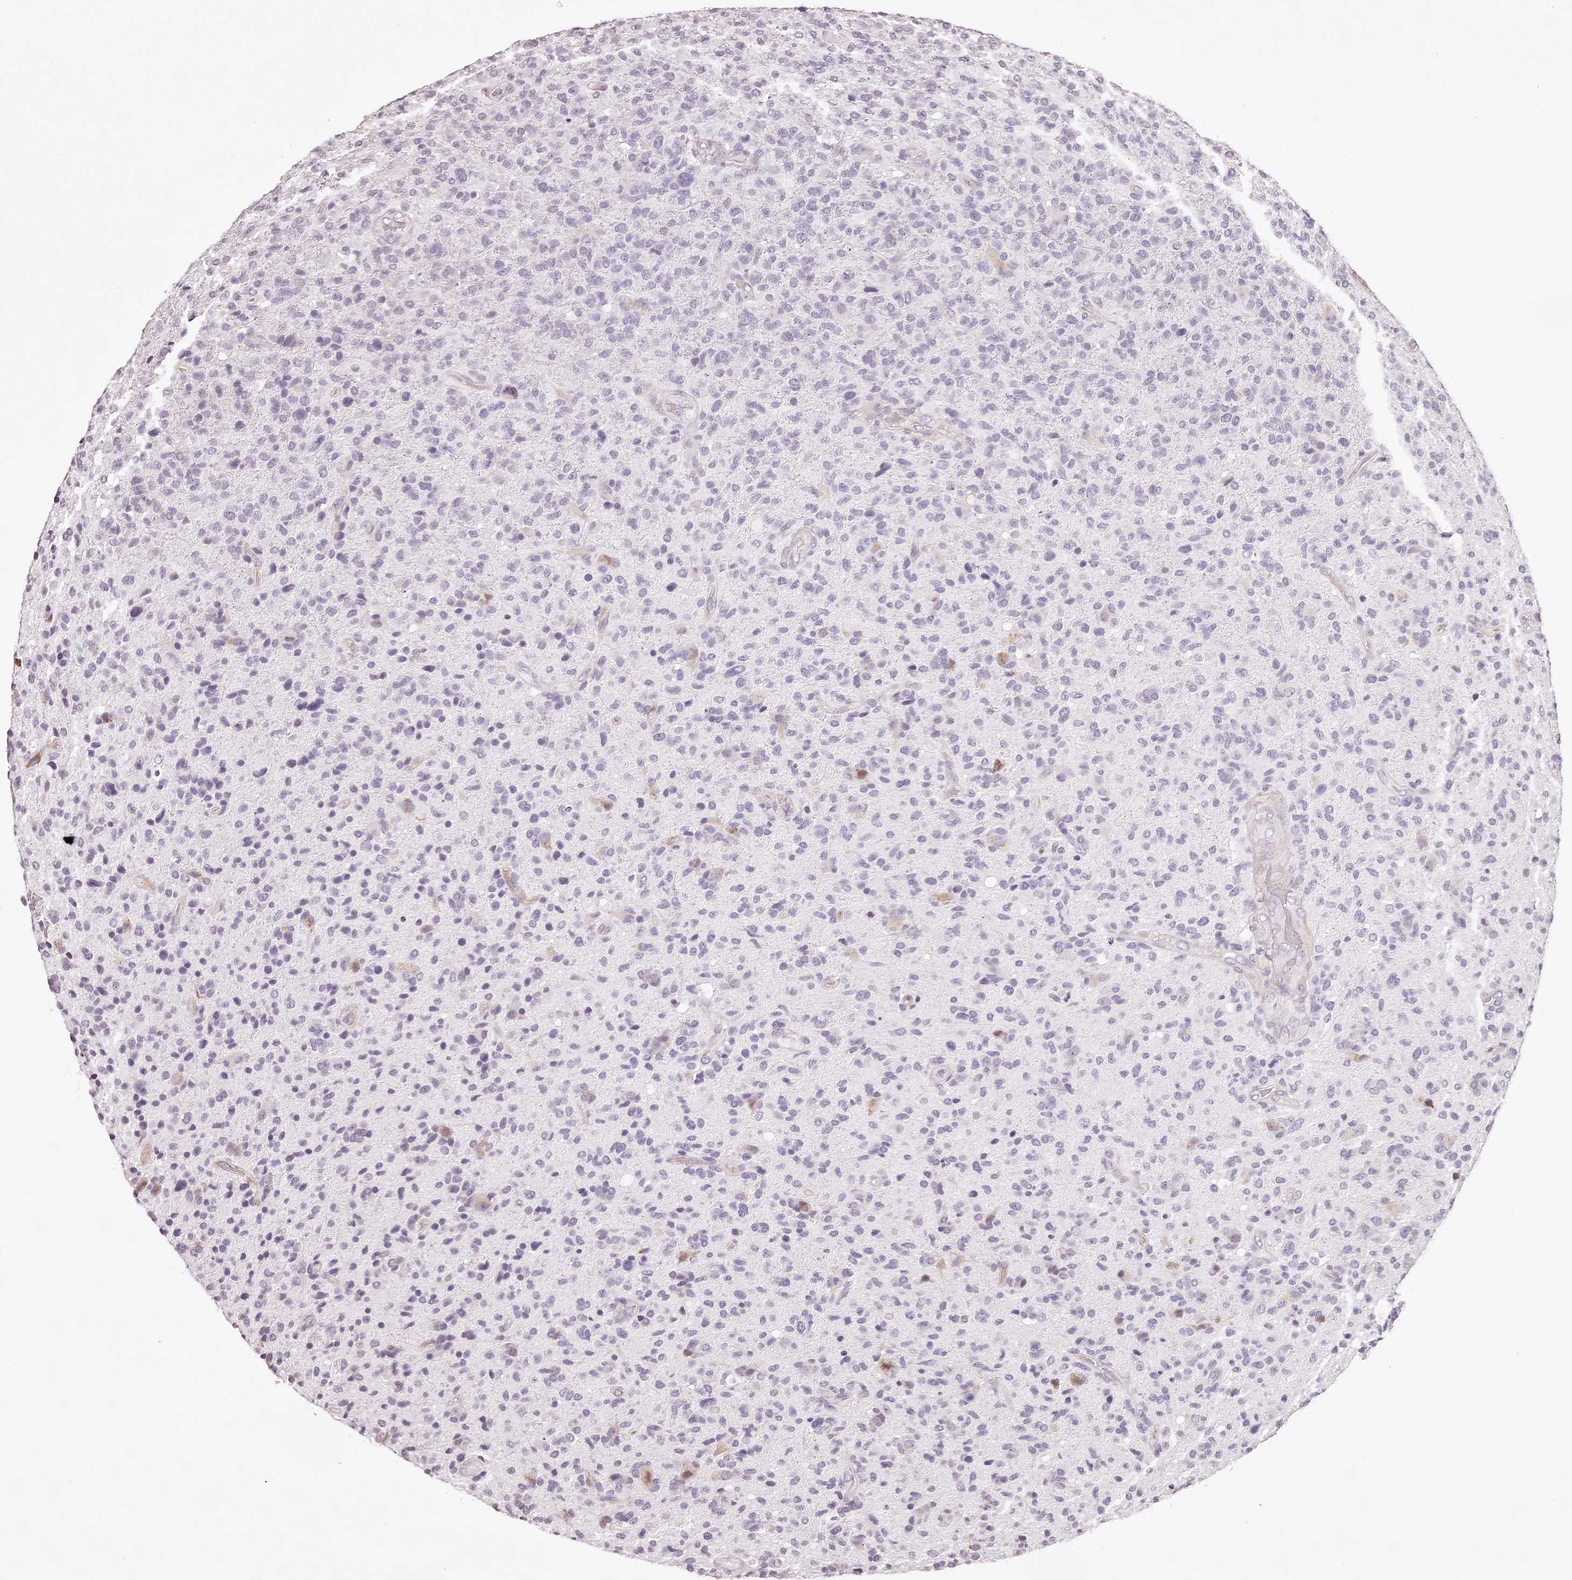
{"staining": {"intensity": "negative", "quantity": "none", "location": "none"}, "tissue": "glioma", "cell_type": "Tumor cells", "image_type": "cancer", "snomed": [{"axis": "morphology", "description": "Glioma, malignant, High grade"}, {"axis": "topography", "description": "Brain"}], "caption": "This is a micrograph of immunohistochemistry (IHC) staining of malignant glioma (high-grade), which shows no expression in tumor cells.", "gene": "ELAPOR1", "patient": {"sex": "male", "age": 72}}